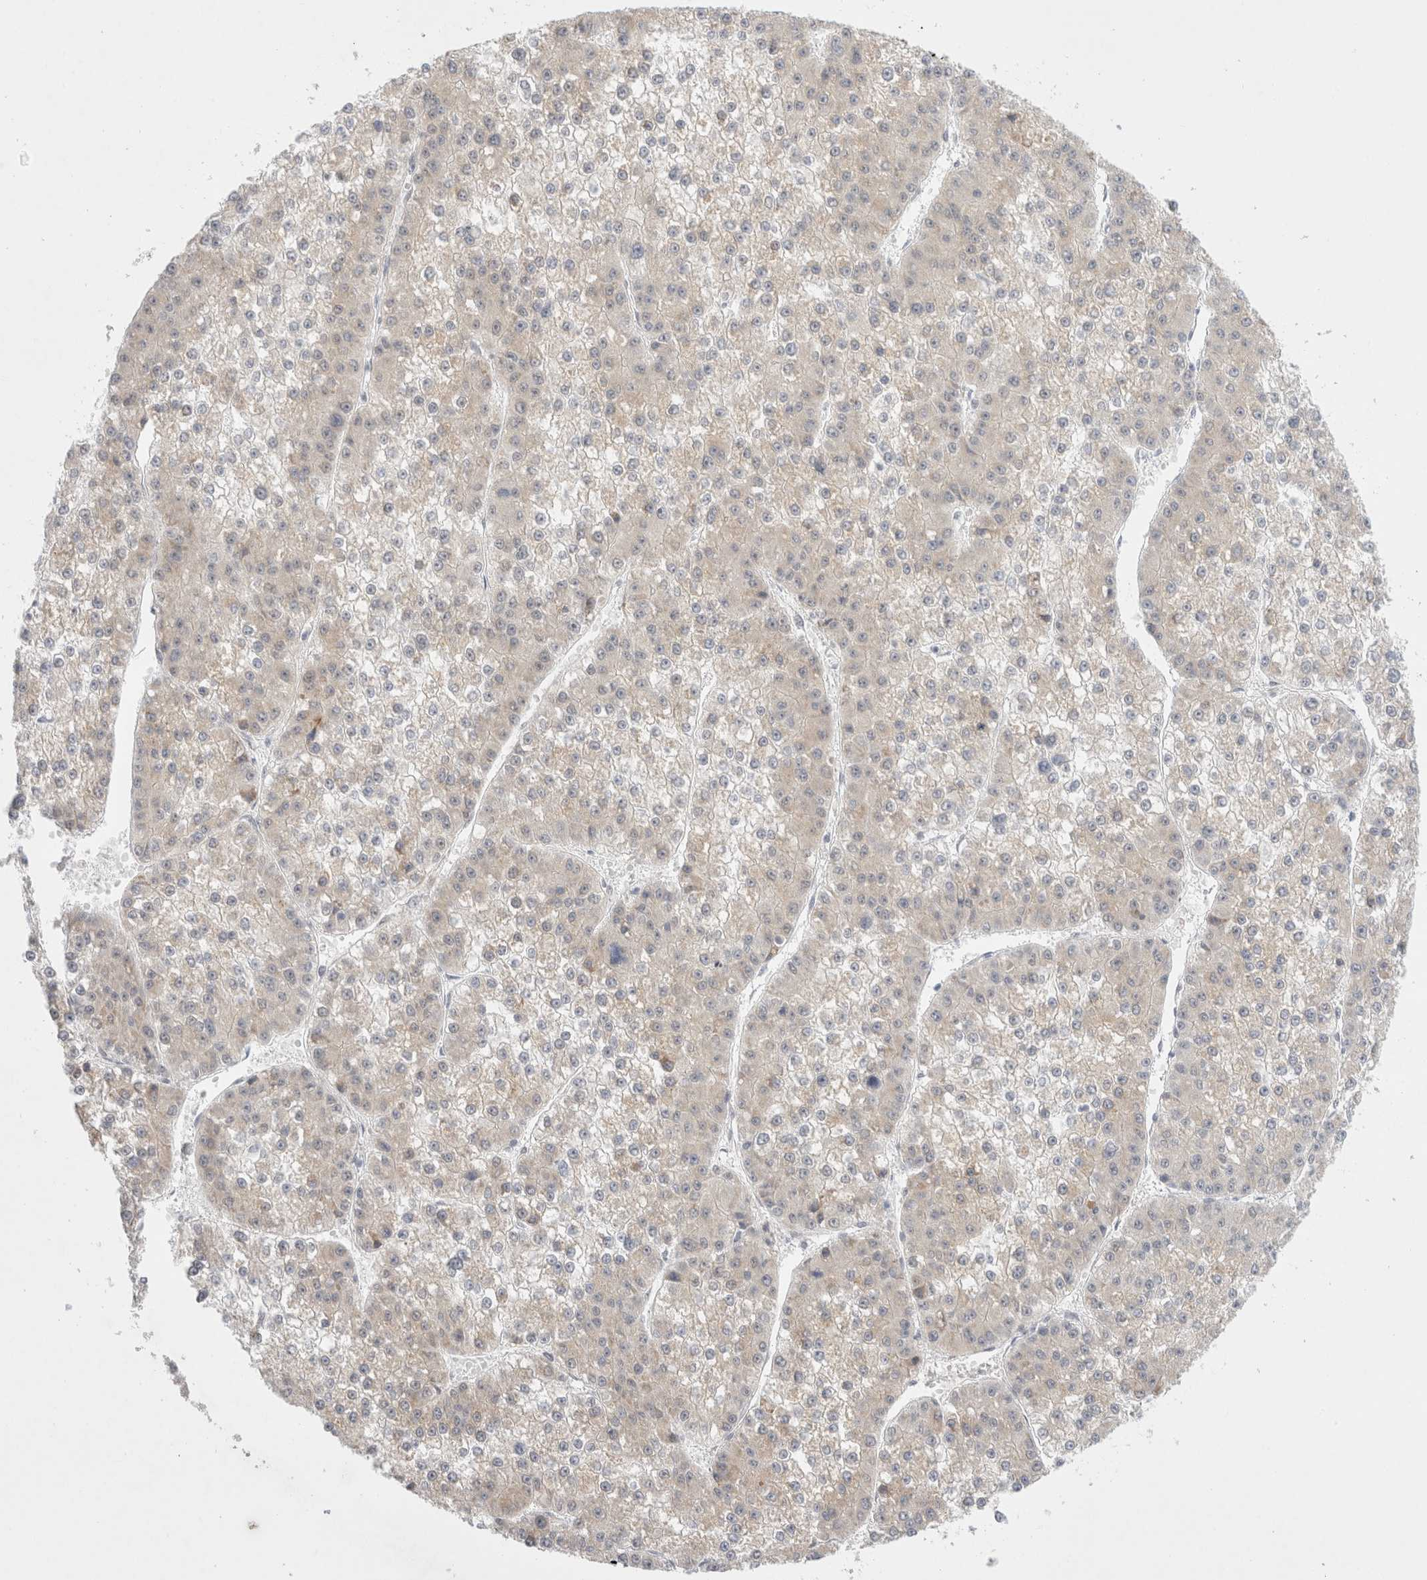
{"staining": {"intensity": "weak", "quantity": "<25%", "location": "cytoplasmic/membranous"}, "tissue": "liver cancer", "cell_type": "Tumor cells", "image_type": "cancer", "snomed": [{"axis": "morphology", "description": "Carcinoma, Hepatocellular, NOS"}, {"axis": "topography", "description": "Liver"}], "caption": "There is no significant expression in tumor cells of liver hepatocellular carcinoma.", "gene": "TRMT1L", "patient": {"sex": "female", "age": 73}}